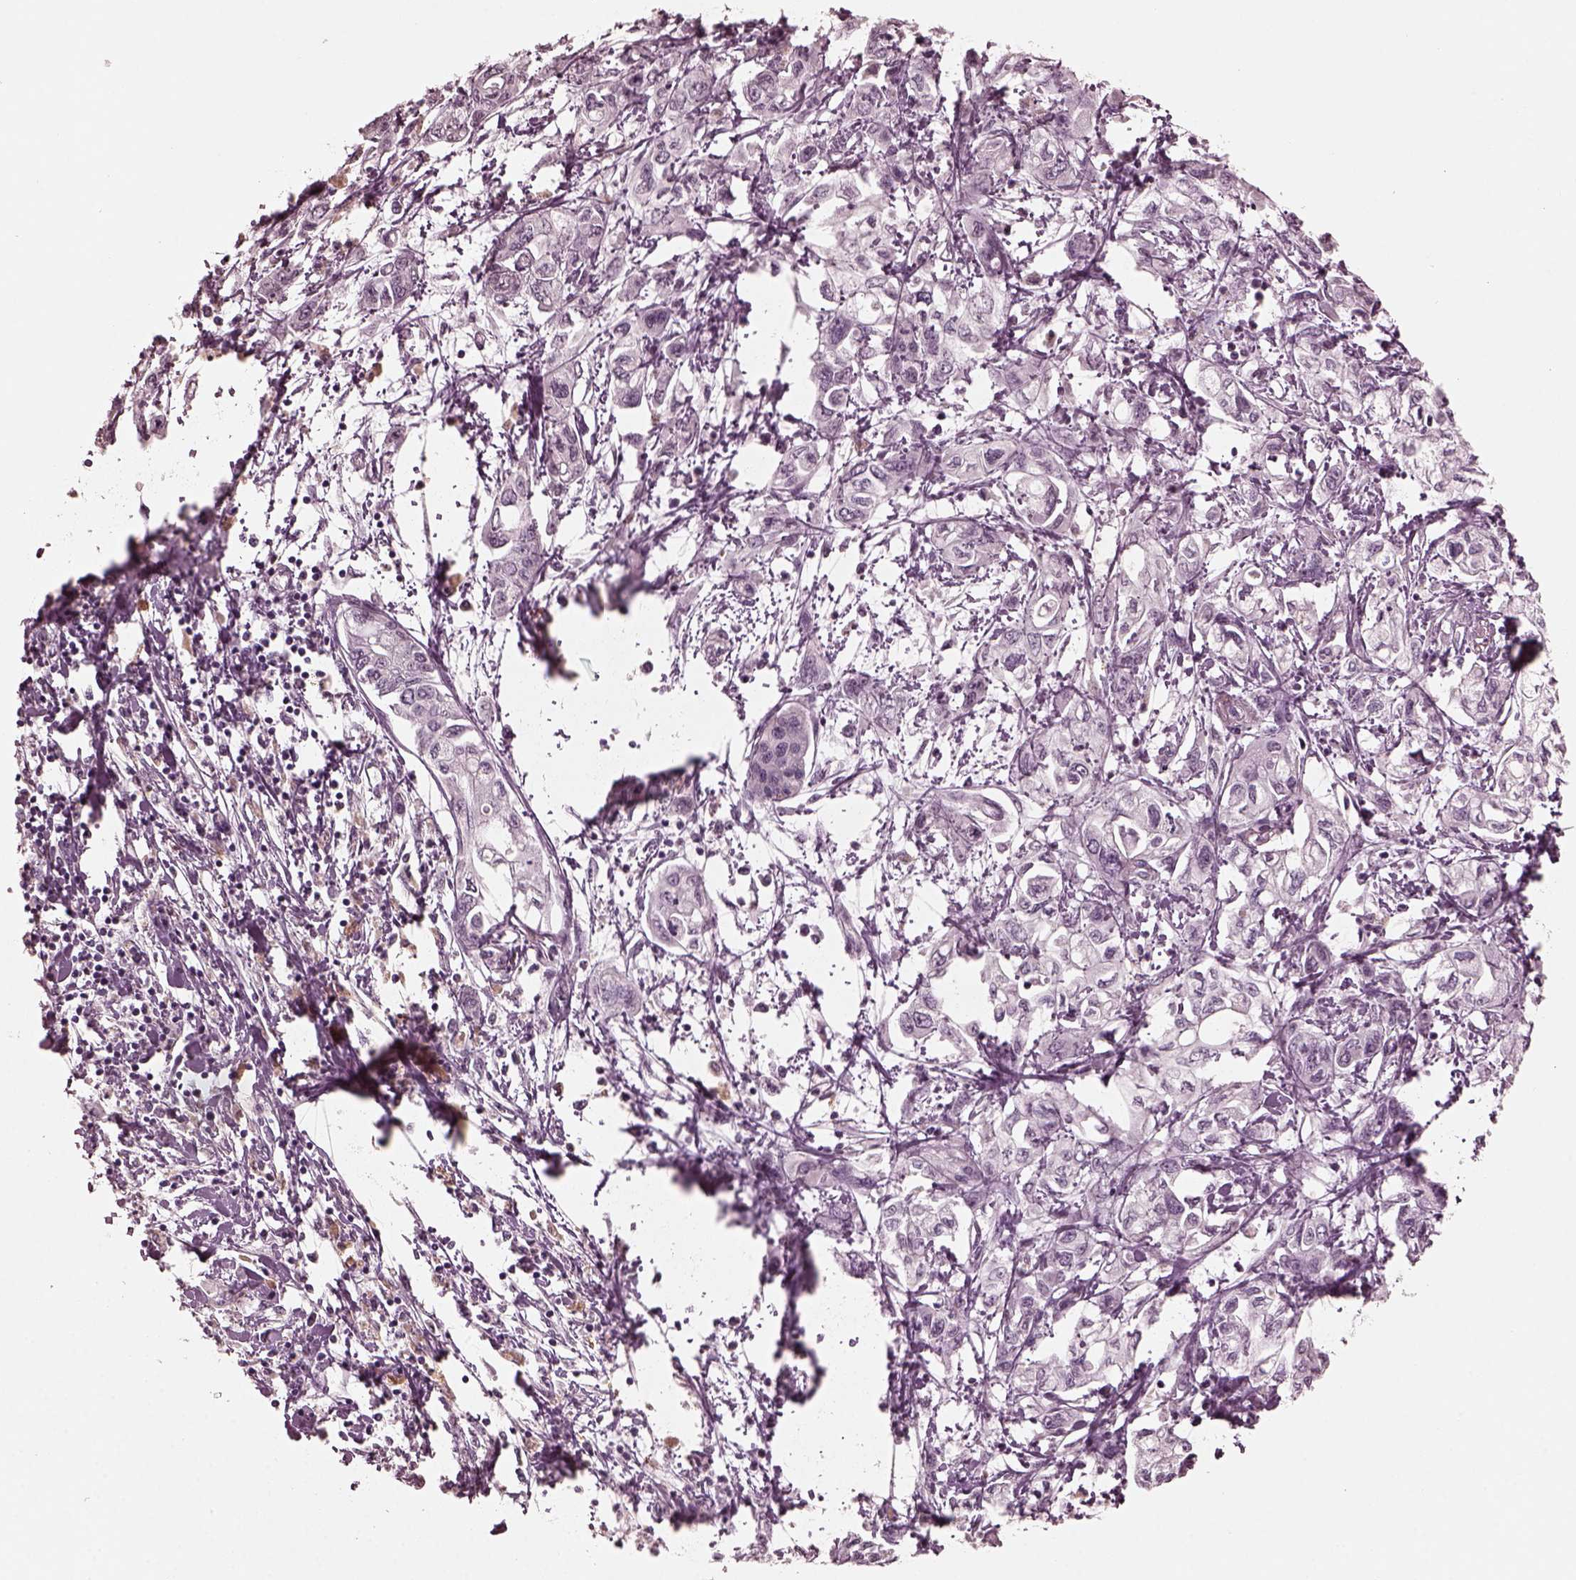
{"staining": {"intensity": "negative", "quantity": "none", "location": "none"}, "tissue": "pancreatic cancer", "cell_type": "Tumor cells", "image_type": "cancer", "snomed": [{"axis": "morphology", "description": "Adenocarcinoma, NOS"}, {"axis": "topography", "description": "Pancreas"}], "caption": "This photomicrograph is of pancreatic cancer (adenocarcinoma) stained with immunohistochemistry to label a protein in brown with the nuclei are counter-stained blue. There is no positivity in tumor cells.", "gene": "KRT79", "patient": {"sex": "male", "age": 54}}